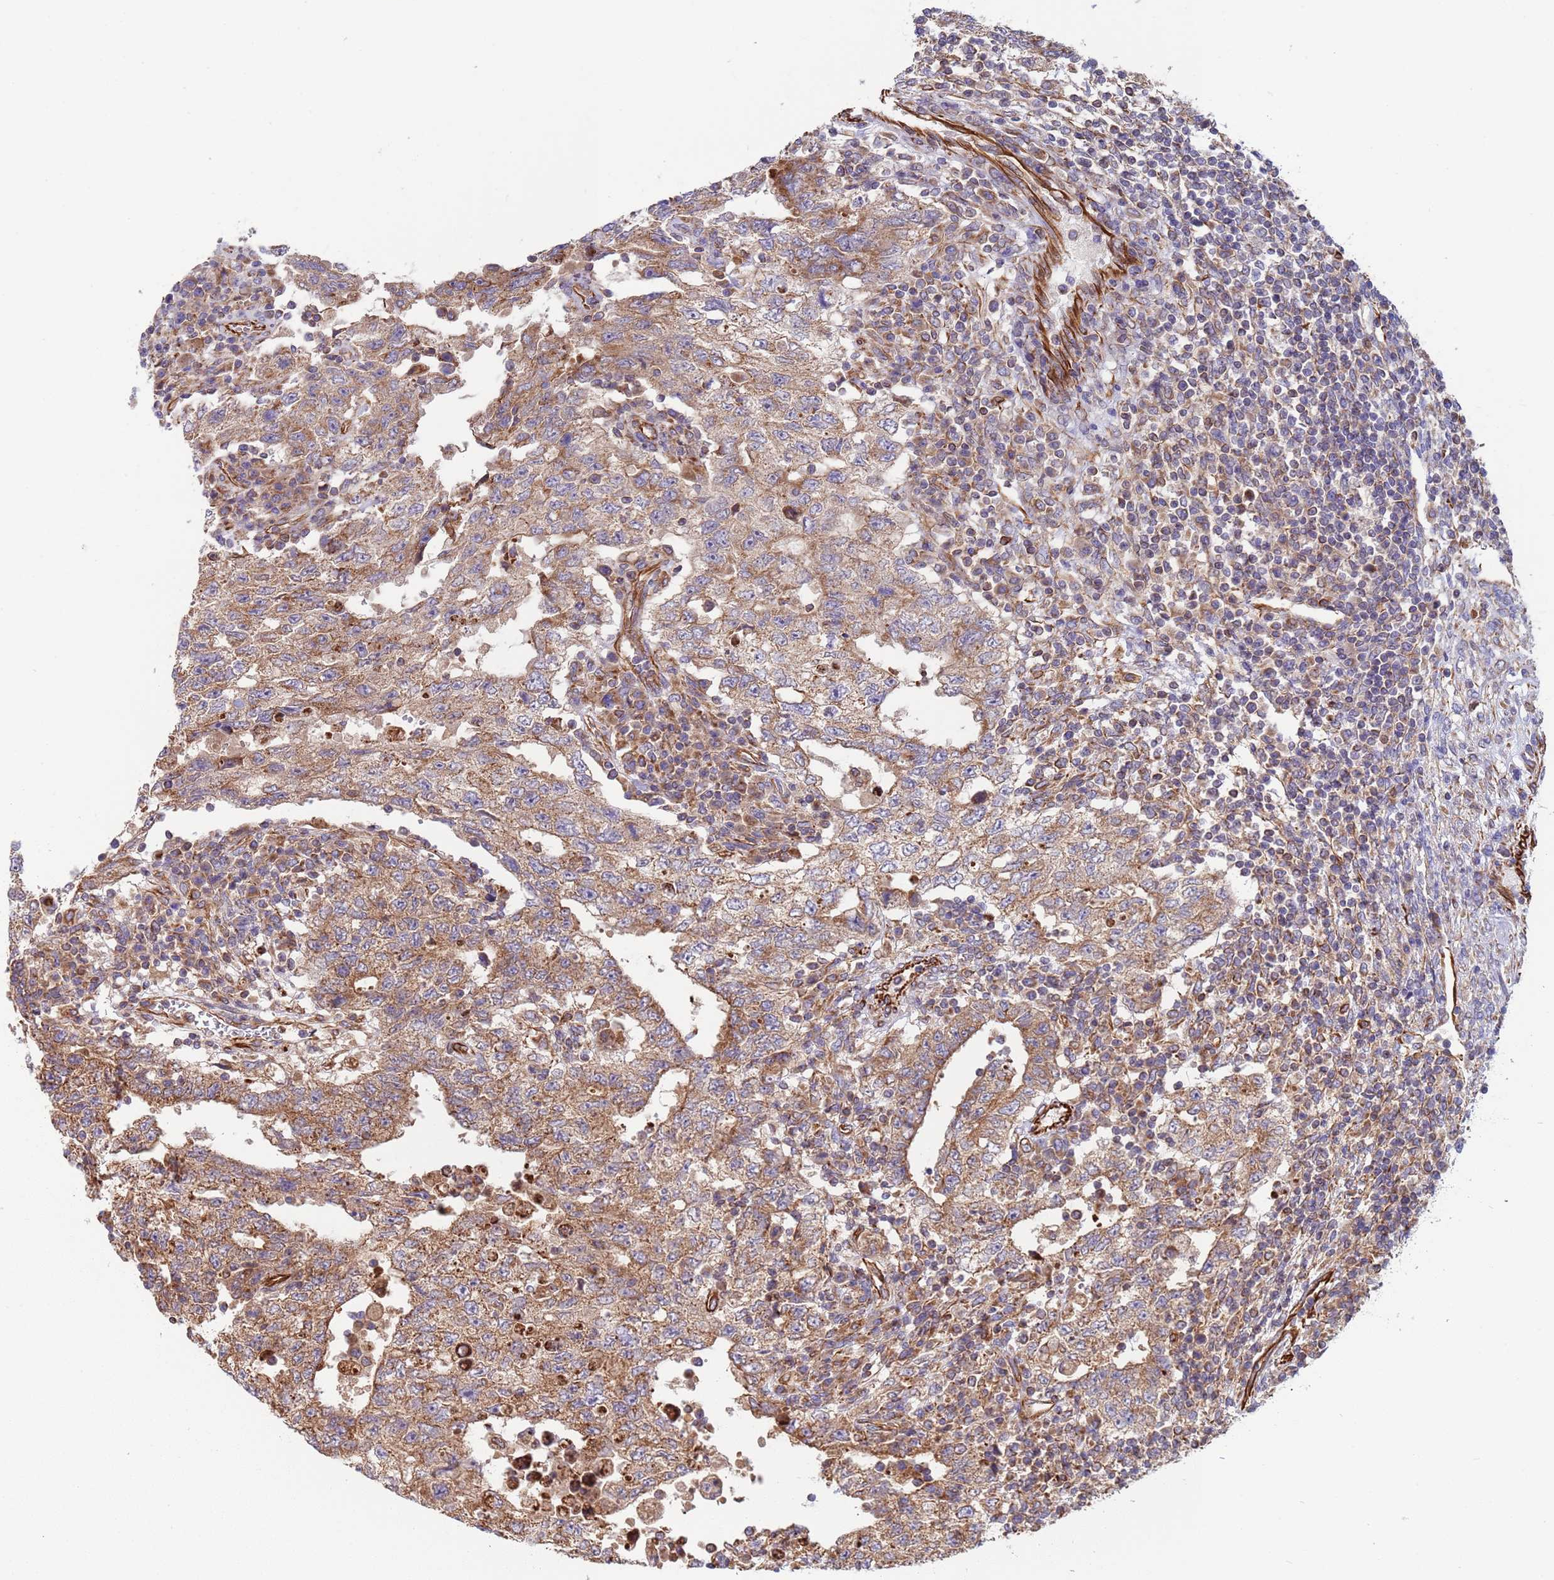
{"staining": {"intensity": "moderate", "quantity": ">75%", "location": "cytoplasmic/membranous"}, "tissue": "testis cancer", "cell_type": "Tumor cells", "image_type": "cancer", "snomed": [{"axis": "morphology", "description": "Carcinoma, Embryonal, NOS"}, {"axis": "topography", "description": "Testis"}], "caption": "The micrograph reveals immunohistochemical staining of testis cancer. There is moderate cytoplasmic/membranous expression is present in approximately >75% of tumor cells.", "gene": "NUDT12", "patient": {"sex": "male", "age": 26}}